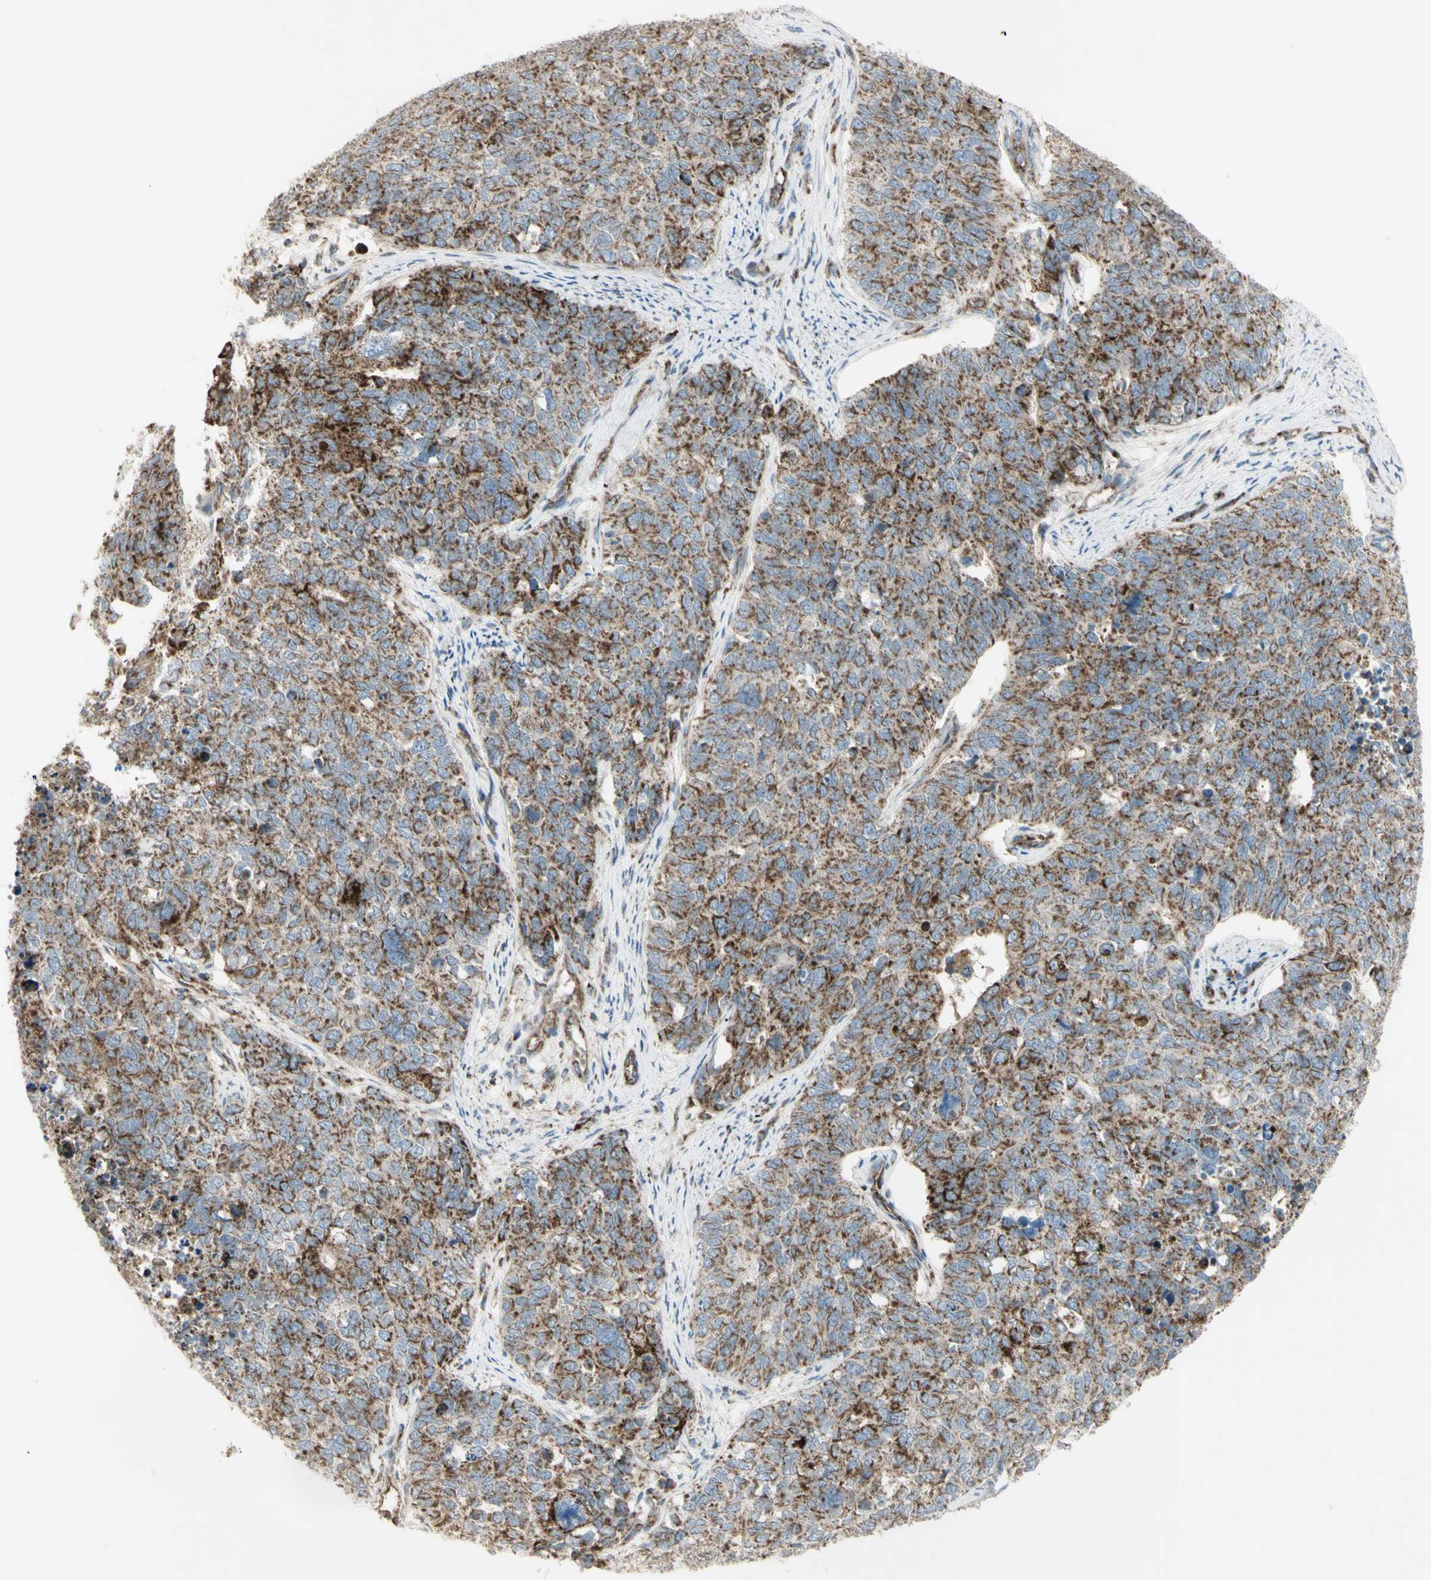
{"staining": {"intensity": "strong", "quantity": ">75%", "location": "cytoplasmic/membranous"}, "tissue": "cervical cancer", "cell_type": "Tumor cells", "image_type": "cancer", "snomed": [{"axis": "morphology", "description": "Squamous cell carcinoma, NOS"}, {"axis": "topography", "description": "Cervix"}], "caption": "Strong cytoplasmic/membranous protein positivity is identified in approximately >75% of tumor cells in cervical cancer (squamous cell carcinoma).", "gene": "CYB5R1", "patient": {"sex": "female", "age": 63}}